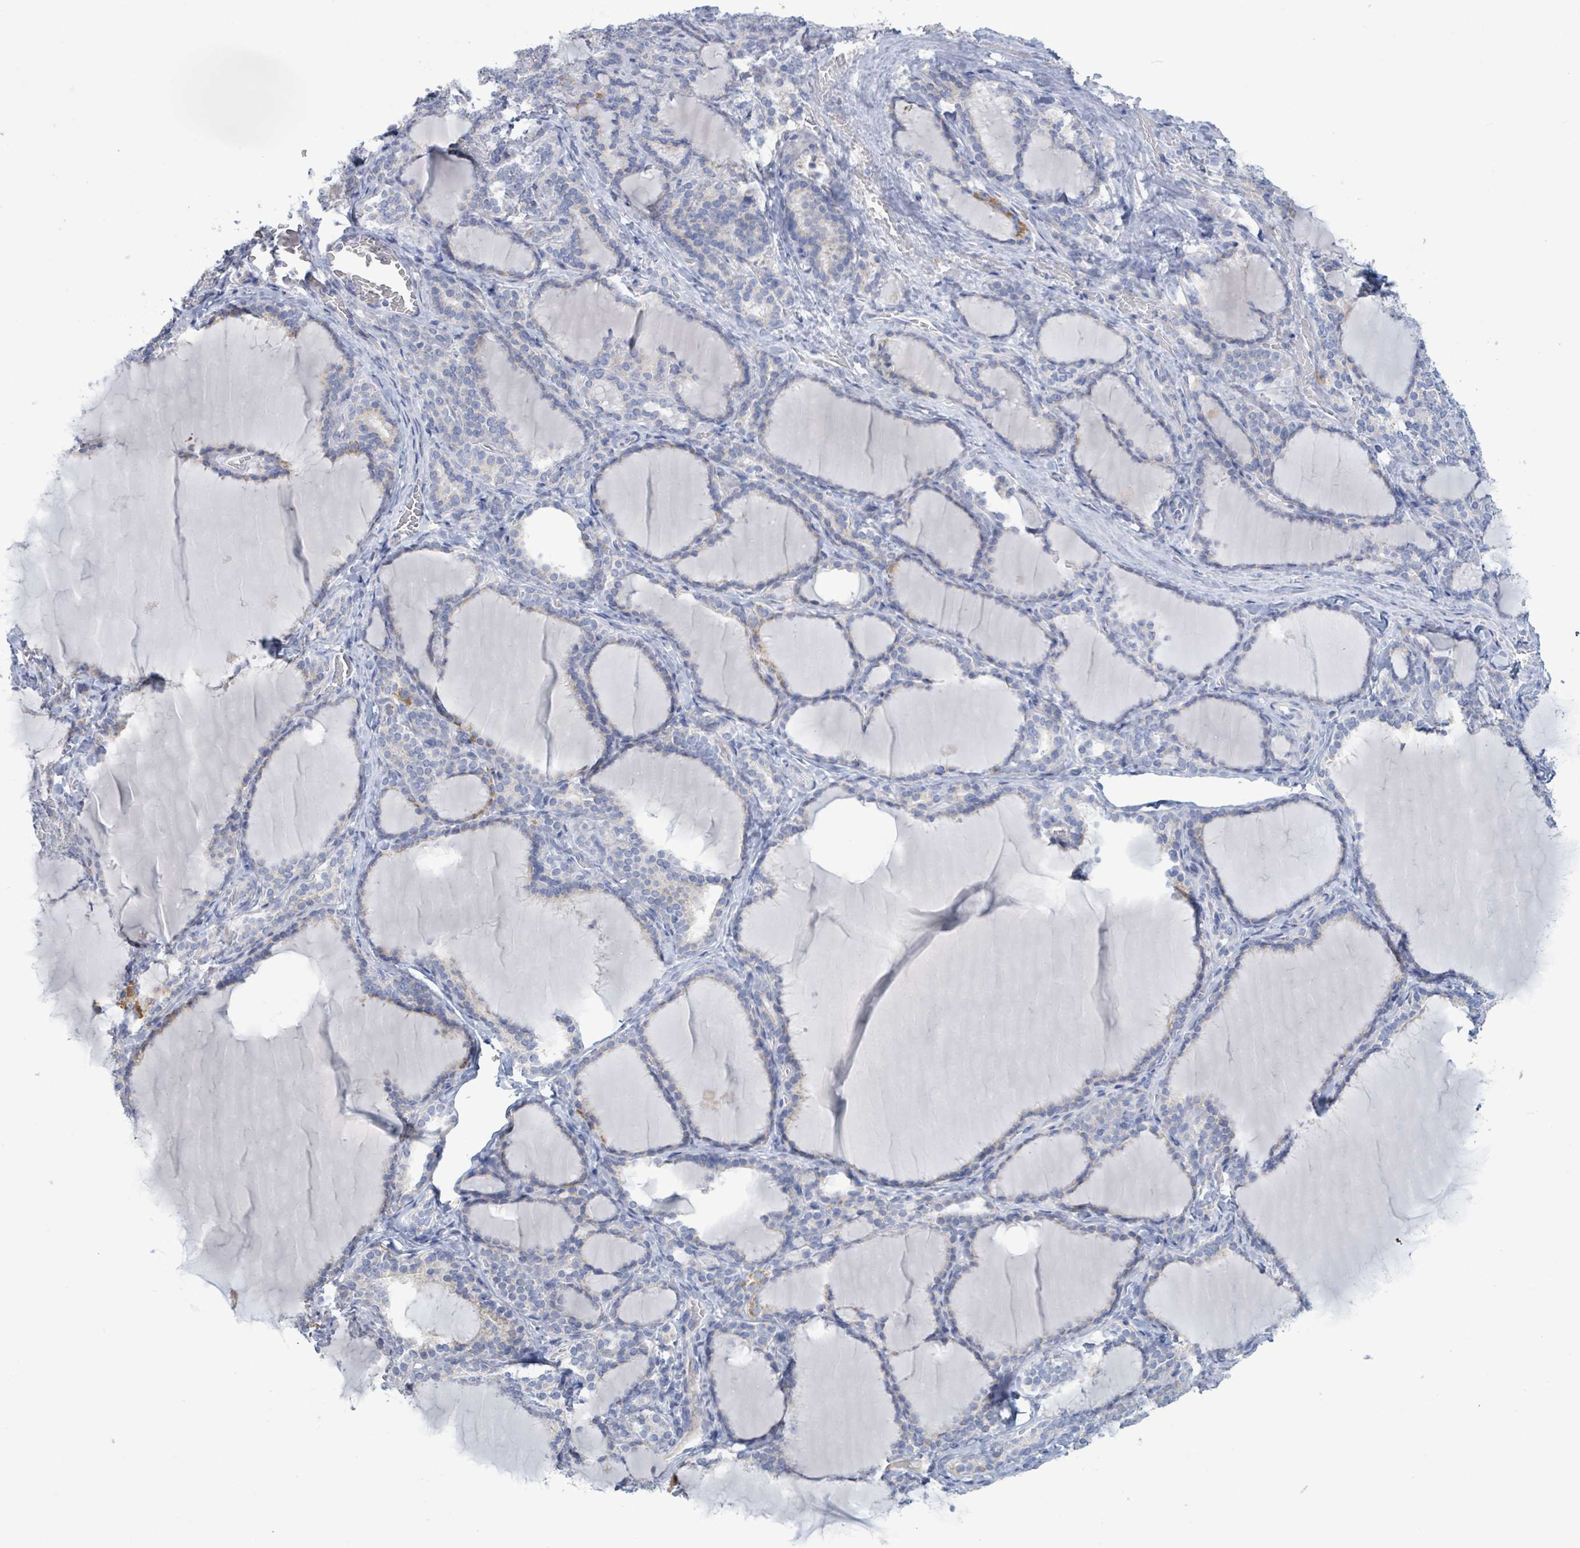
{"staining": {"intensity": "negative", "quantity": "none", "location": "none"}, "tissue": "thyroid gland", "cell_type": "Glandular cells", "image_type": "normal", "snomed": [{"axis": "morphology", "description": "Normal tissue, NOS"}, {"axis": "topography", "description": "Thyroid gland"}], "caption": "Immunohistochemical staining of benign human thyroid gland displays no significant positivity in glandular cells. Nuclei are stained in blue.", "gene": "AKR1C4", "patient": {"sex": "female", "age": 31}}